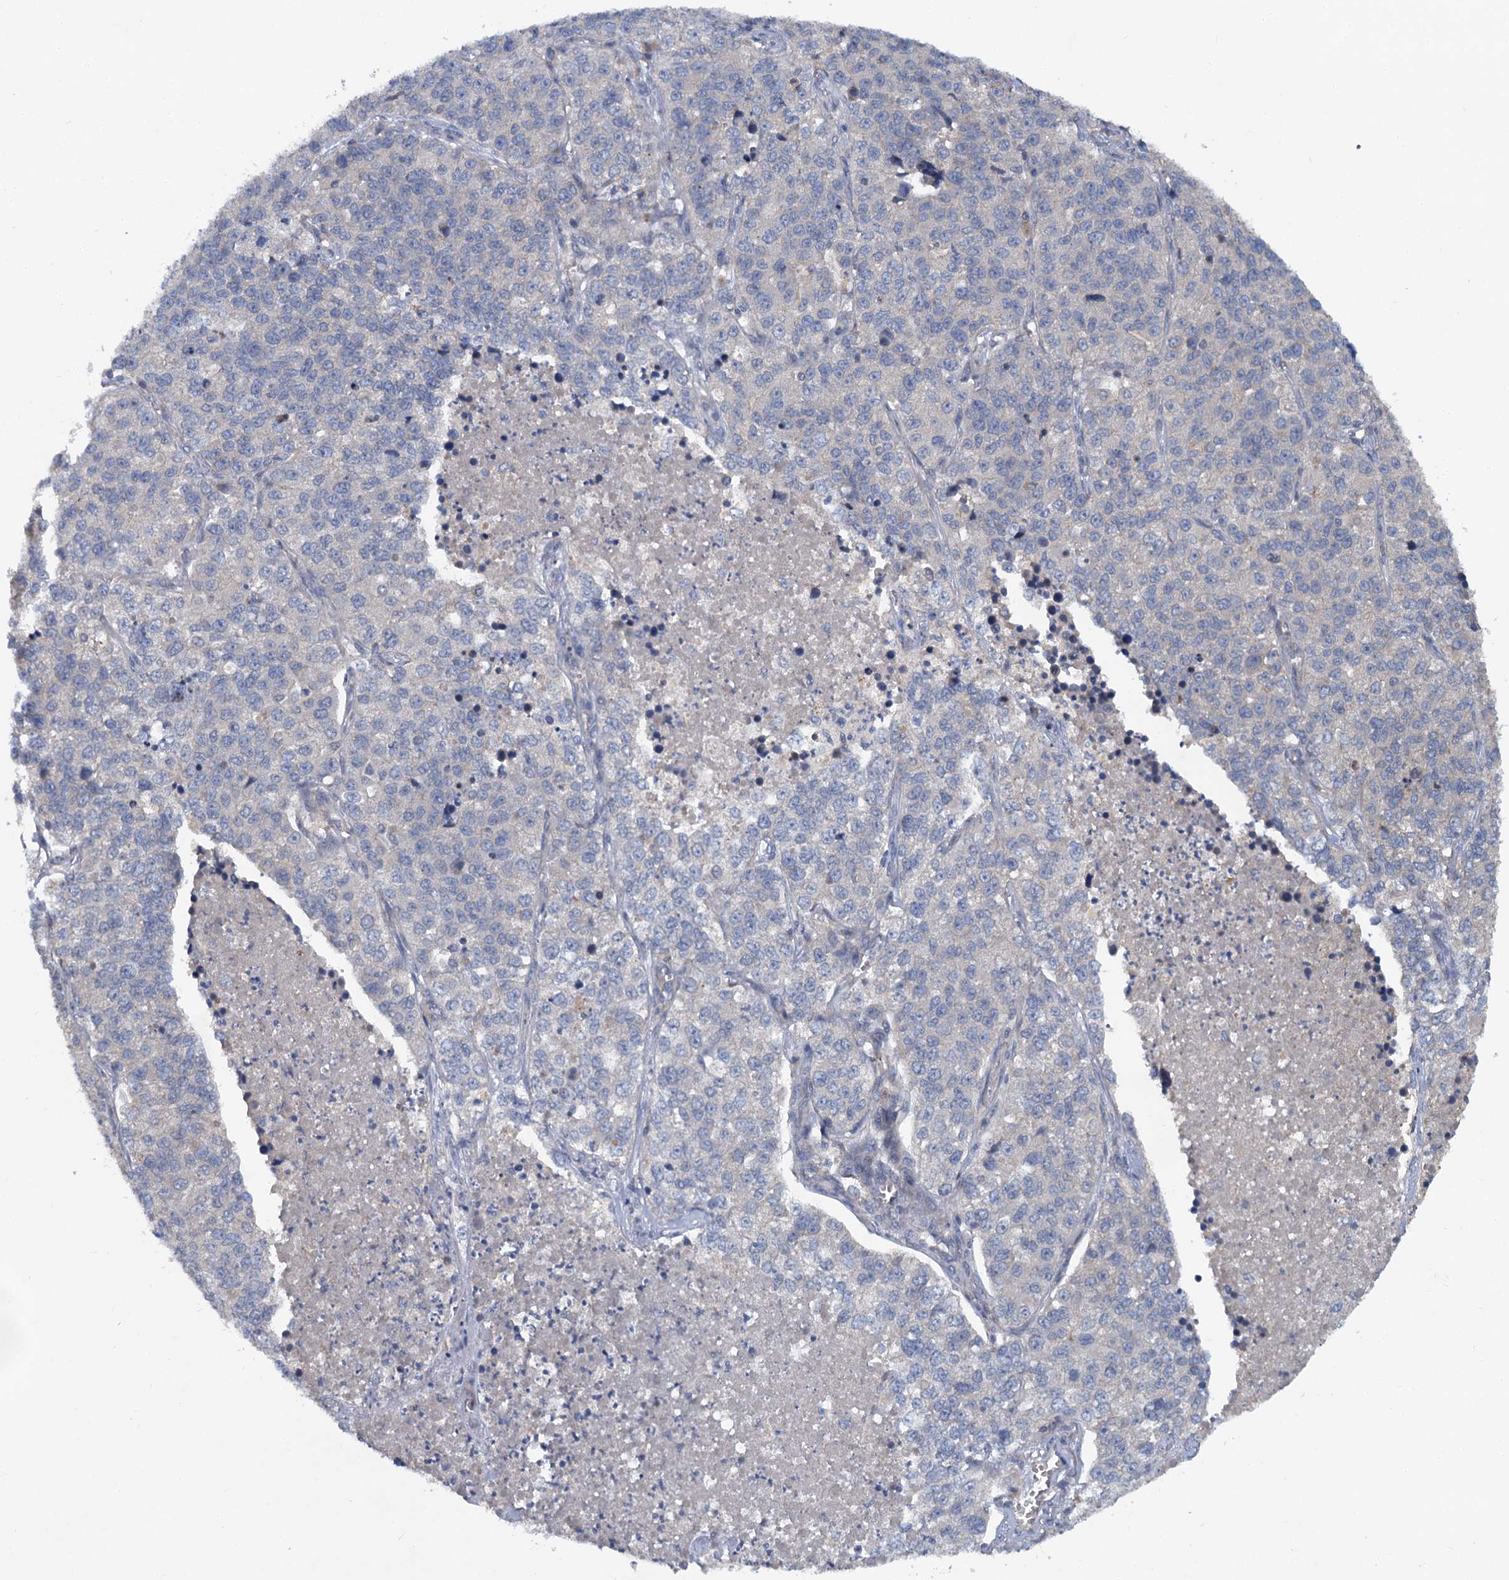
{"staining": {"intensity": "negative", "quantity": "none", "location": "none"}, "tissue": "lung cancer", "cell_type": "Tumor cells", "image_type": "cancer", "snomed": [{"axis": "morphology", "description": "Adenocarcinoma, NOS"}, {"axis": "topography", "description": "Lung"}], "caption": "Tumor cells show no significant staining in lung cancer (adenocarcinoma).", "gene": "ZNF324", "patient": {"sex": "male", "age": 49}}